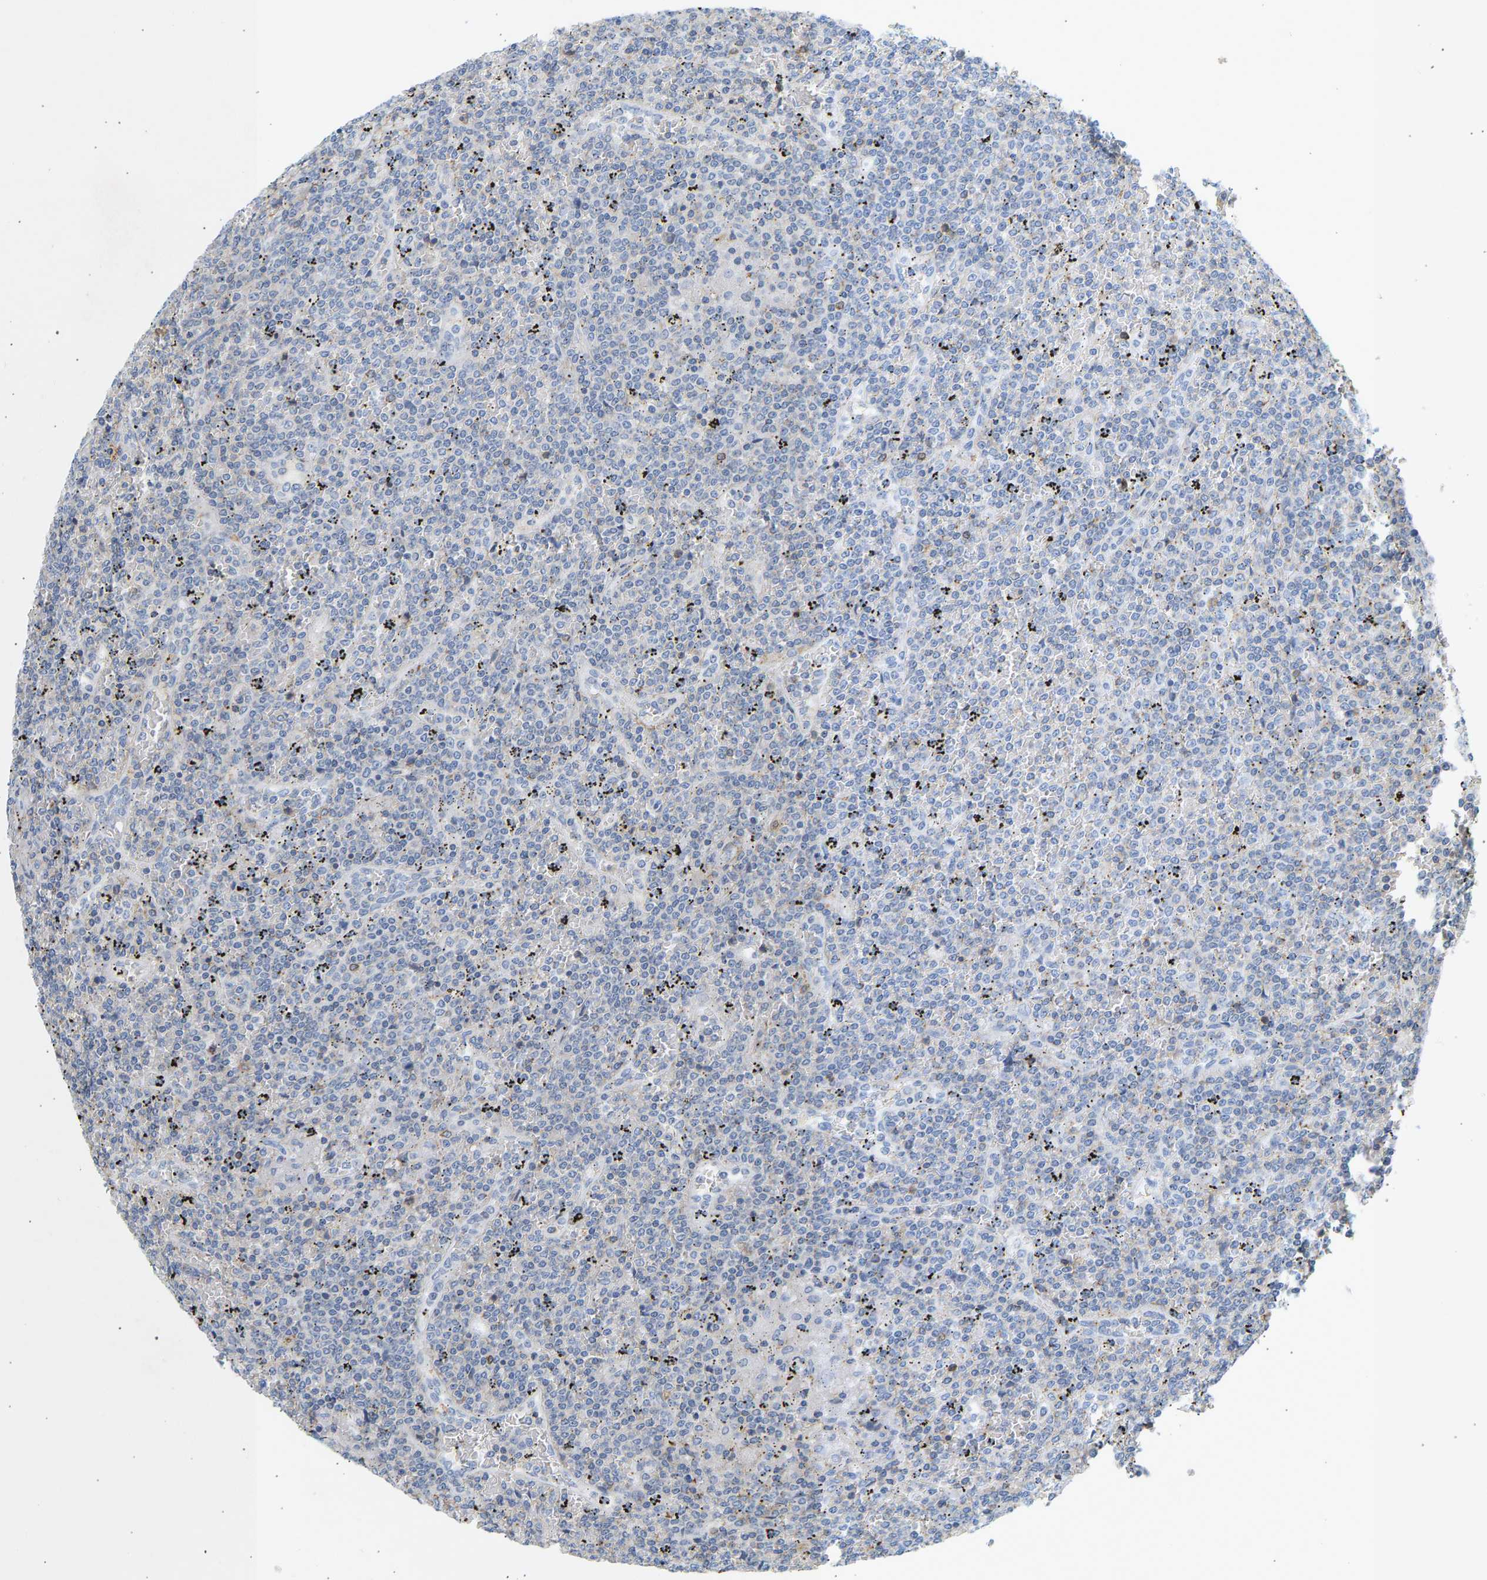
{"staining": {"intensity": "negative", "quantity": "none", "location": "none"}, "tissue": "lymphoma", "cell_type": "Tumor cells", "image_type": "cancer", "snomed": [{"axis": "morphology", "description": "Malignant lymphoma, non-Hodgkin's type, Low grade"}, {"axis": "topography", "description": "Spleen"}], "caption": "Immunohistochemistry (IHC) of human lymphoma reveals no positivity in tumor cells.", "gene": "BVES", "patient": {"sex": "female", "age": 19}}